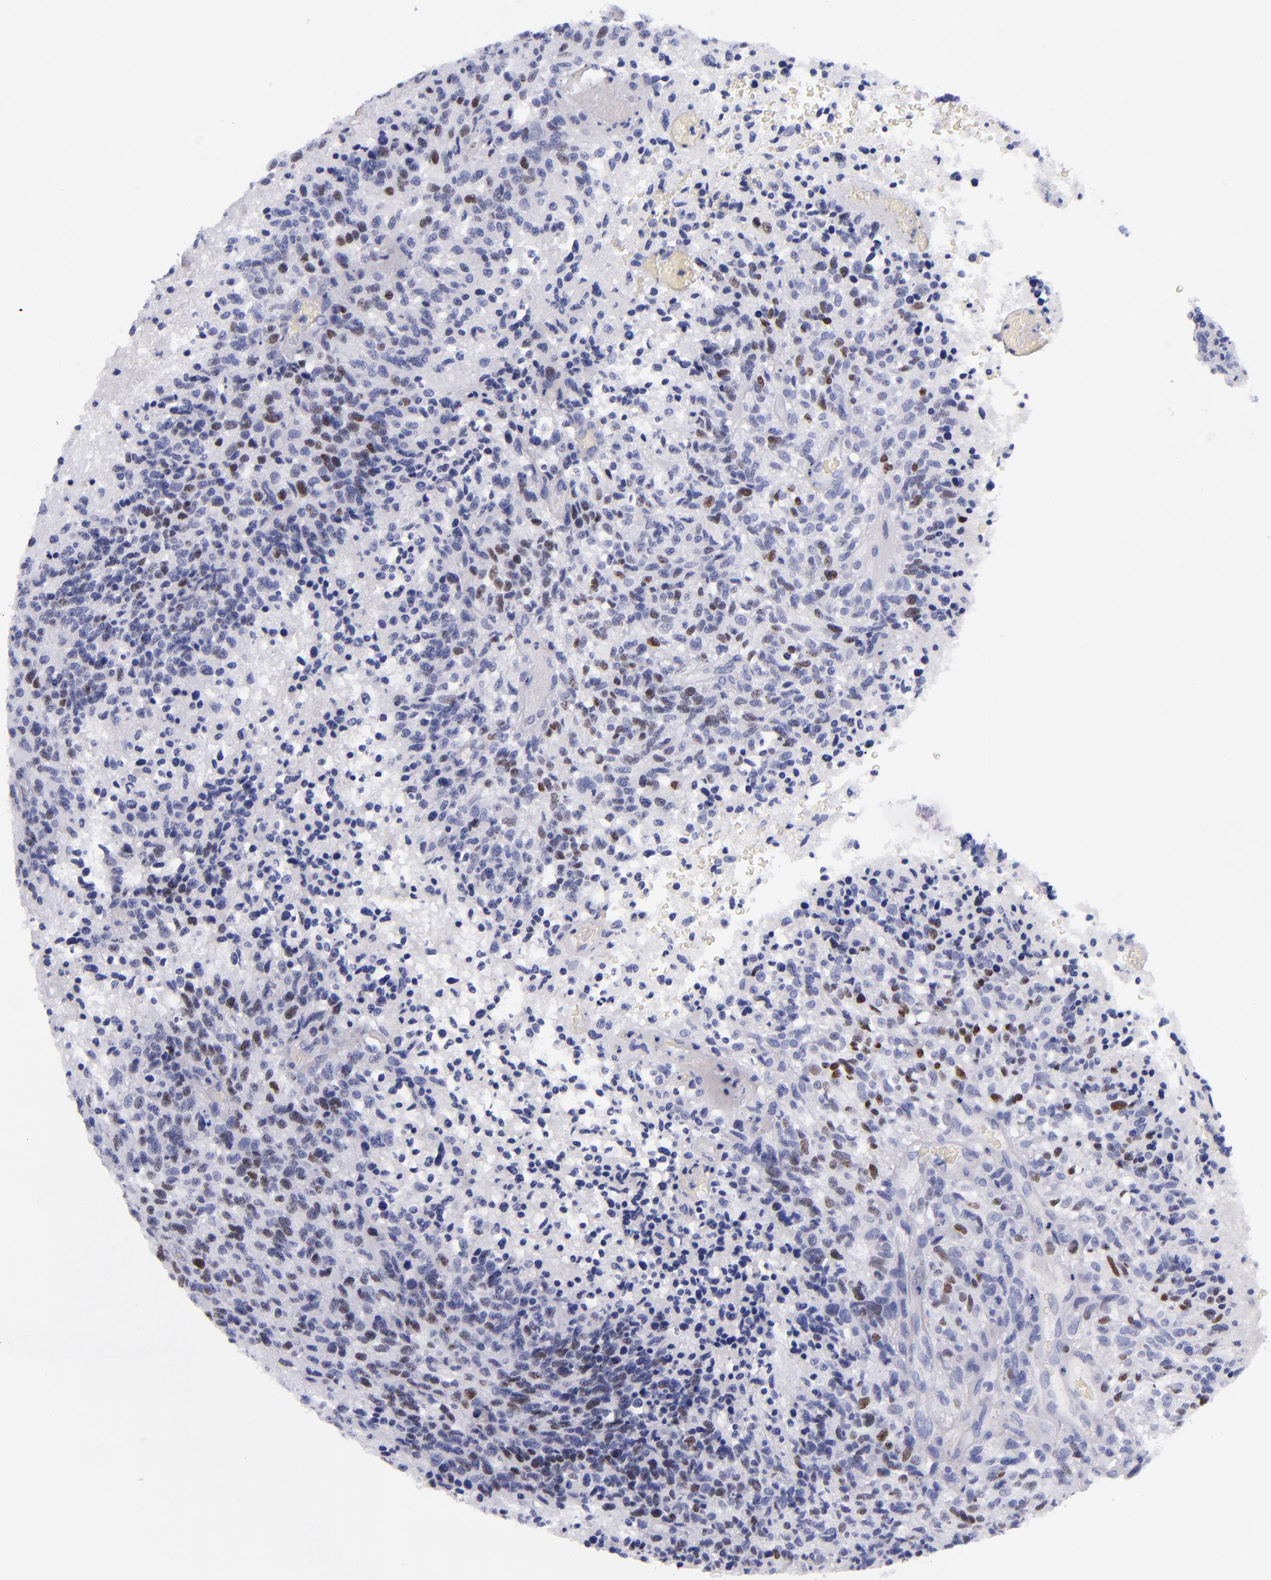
{"staining": {"intensity": "strong", "quantity": "<25%", "location": "nuclear"}, "tissue": "glioma", "cell_type": "Tumor cells", "image_type": "cancer", "snomed": [{"axis": "morphology", "description": "Glioma, malignant, High grade"}, {"axis": "topography", "description": "Brain"}], "caption": "Immunohistochemistry (IHC) histopathology image of human malignant high-grade glioma stained for a protein (brown), which demonstrates medium levels of strong nuclear positivity in about <25% of tumor cells.", "gene": "MCM7", "patient": {"sex": "male", "age": 36}}